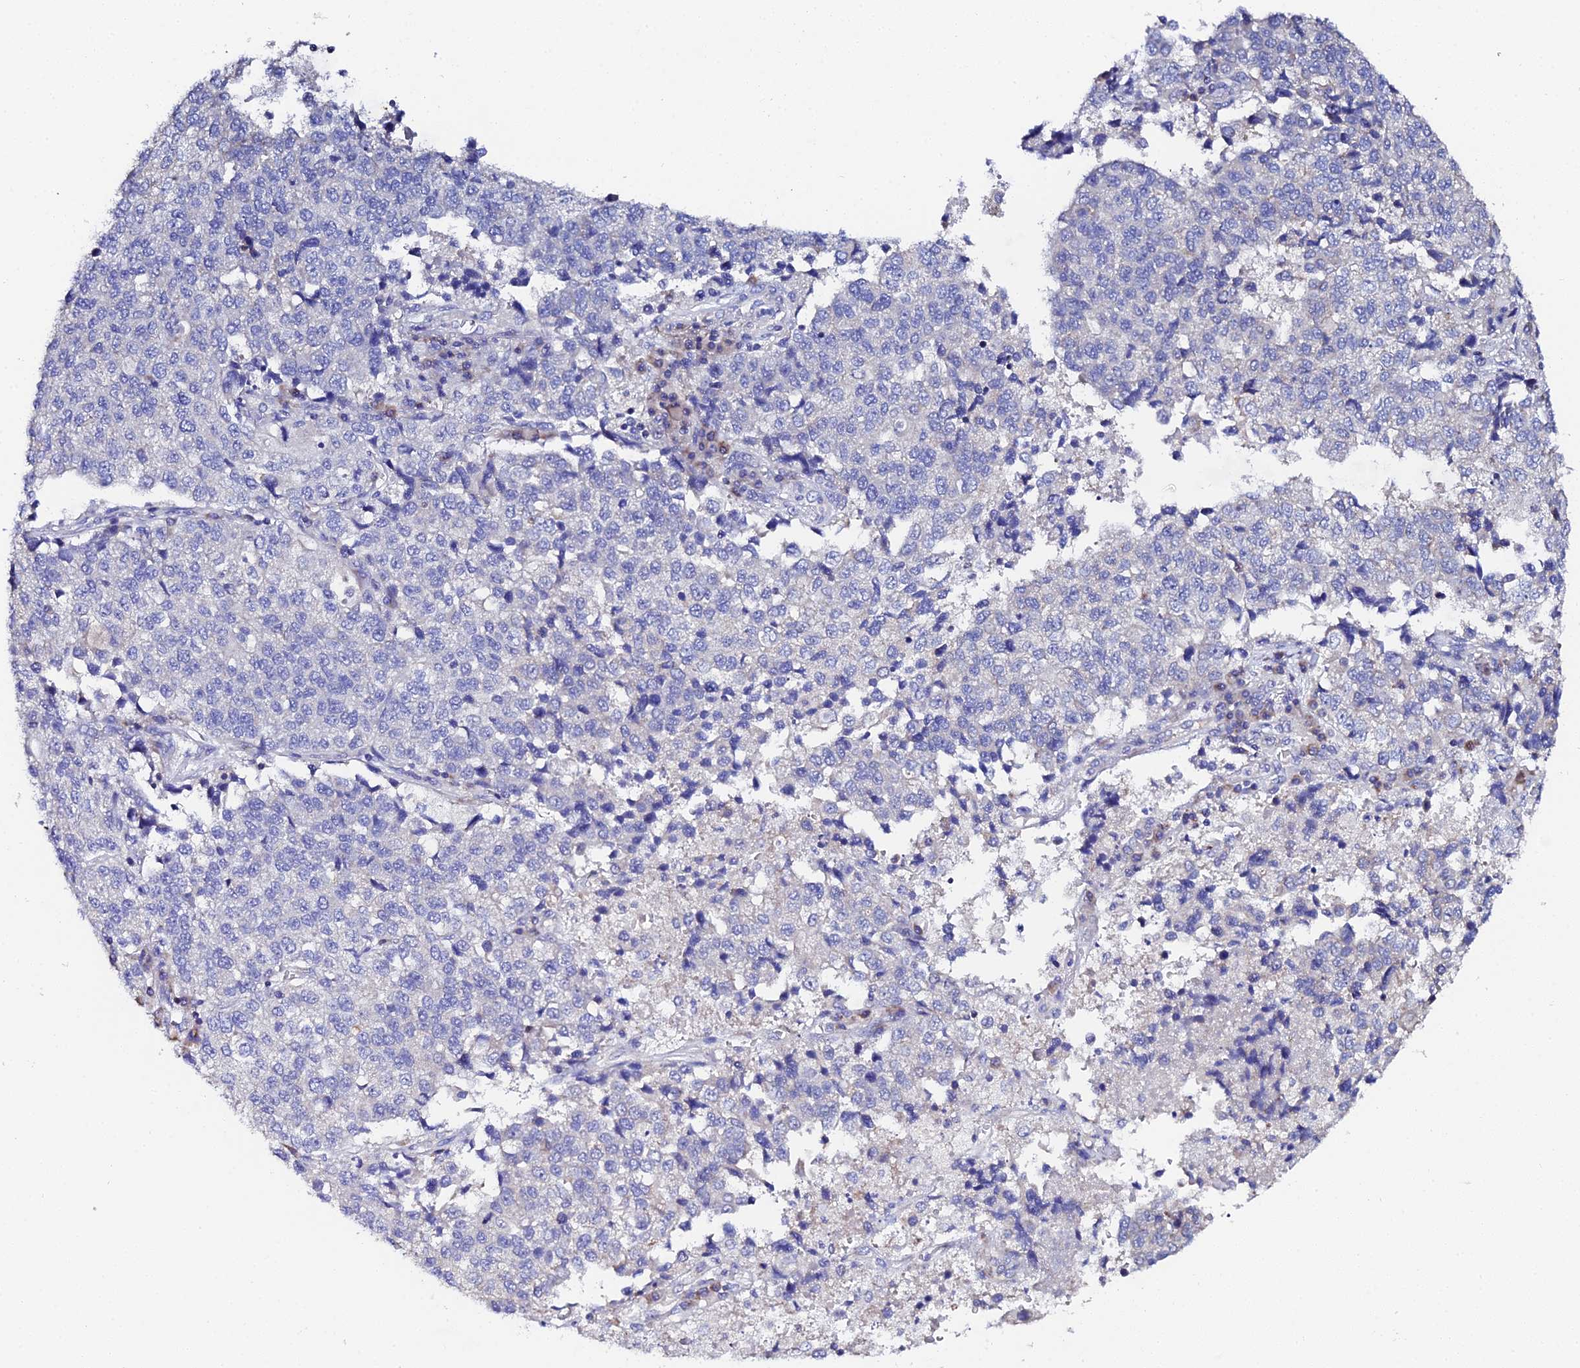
{"staining": {"intensity": "negative", "quantity": "none", "location": "none"}, "tissue": "lung cancer", "cell_type": "Tumor cells", "image_type": "cancer", "snomed": [{"axis": "morphology", "description": "Adenocarcinoma, NOS"}, {"axis": "topography", "description": "Lung"}], "caption": "Immunohistochemistry (IHC) of human lung cancer (adenocarcinoma) exhibits no expression in tumor cells.", "gene": "UBE2L3", "patient": {"sex": "male", "age": 49}}